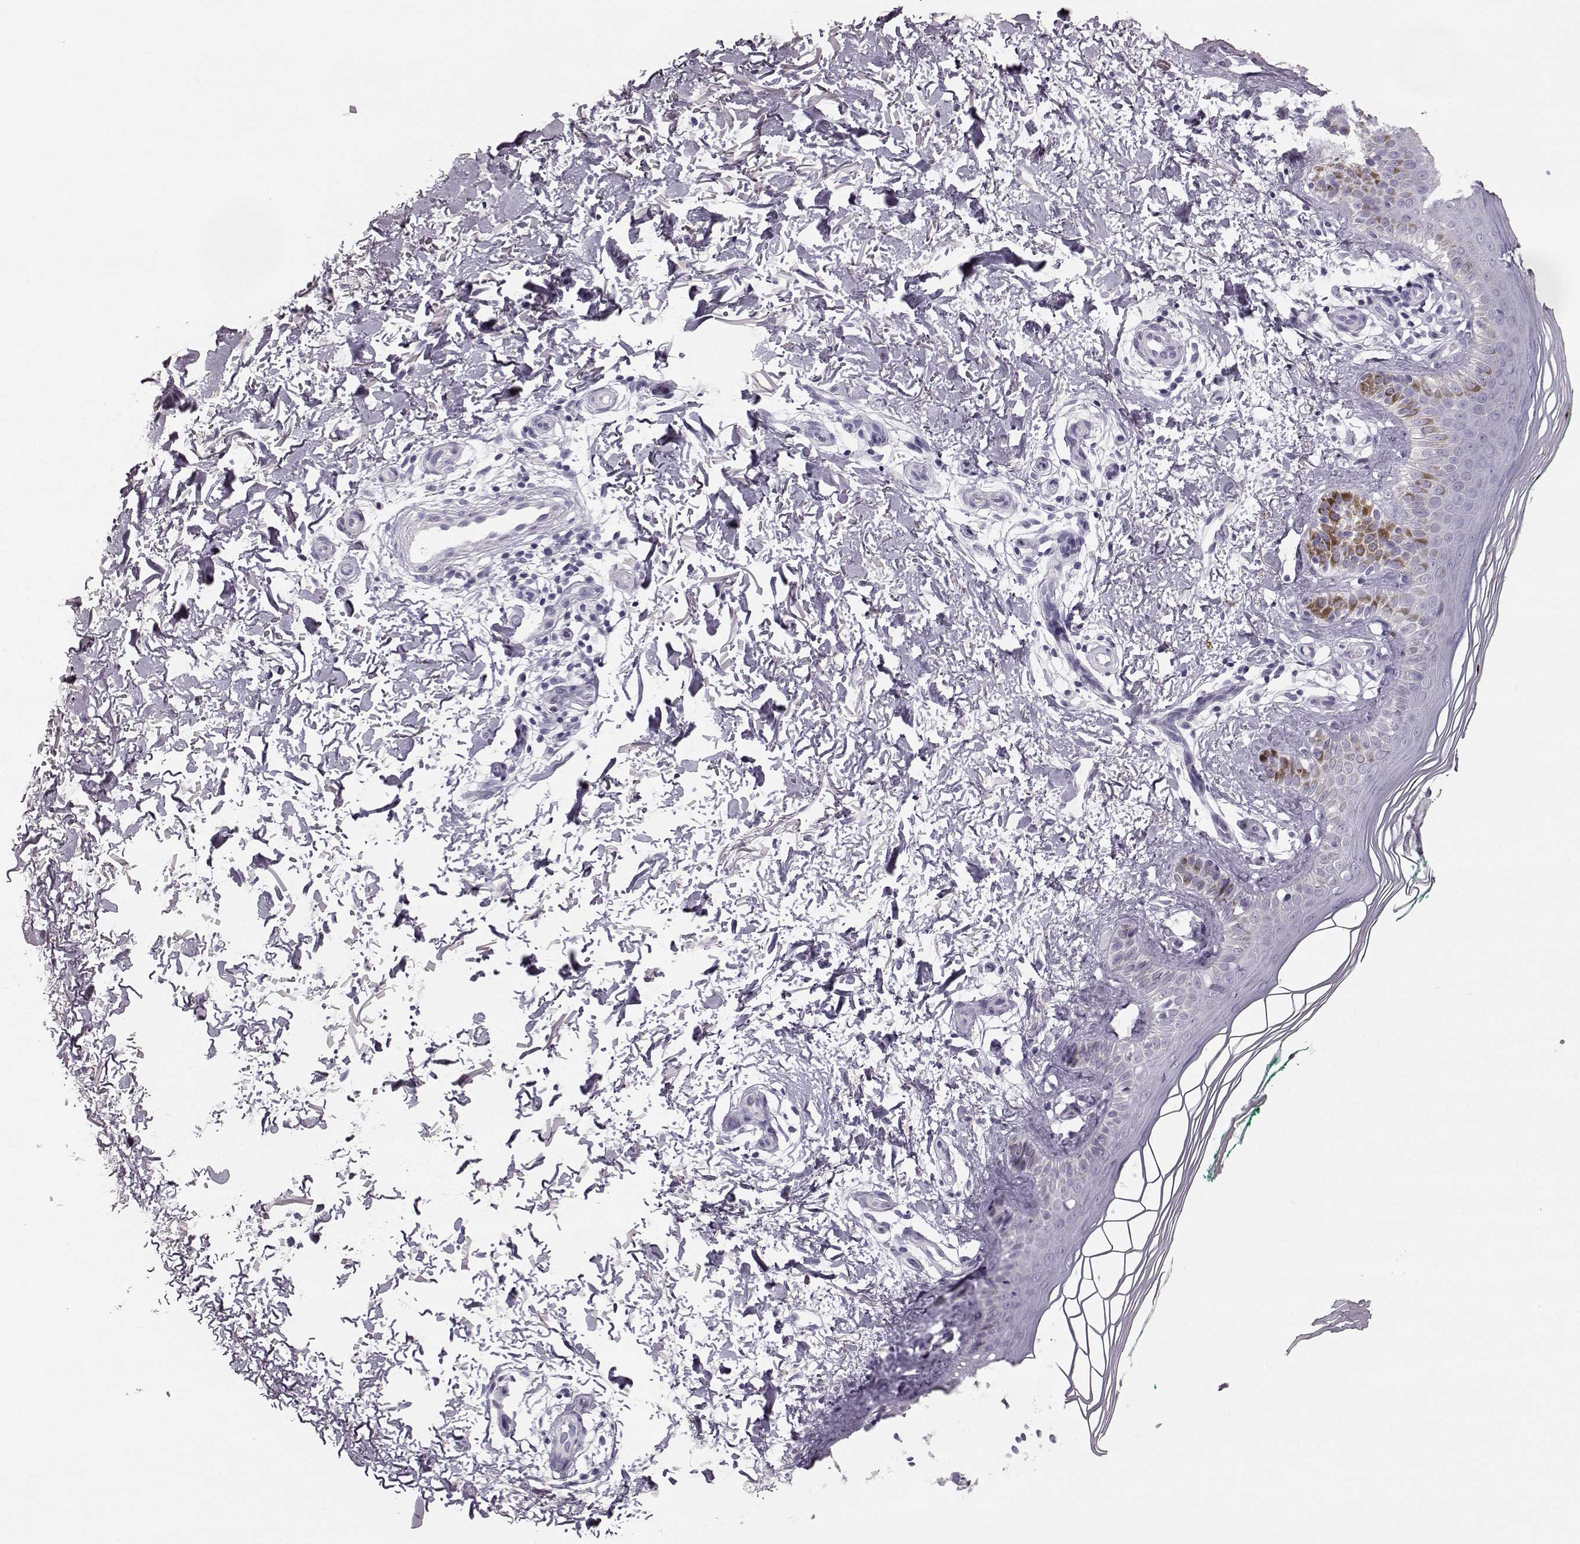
{"staining": {"intensity": "negative", "quantity": "none", "location": "none"}, "tissue": "skin", "cell_type": "Fibroblasts", "image_type": "normal", "snomed": [{"axis": "morphology", "description": "Normal tissue, NOS"}, {"axis": "morphology", "description": "Inflammation, NOS"}, {"axis": "morphology", "description": "Fibrosis, NOS"}, {"axis": "topography", "description": "Skin"}], "caption": "DAB immunohistochemical staining of normal human skin demonstrates no significant staining in fibroblasts.", "gene": "BFSP2", "patient": {"sex": "male", "age": 71}}